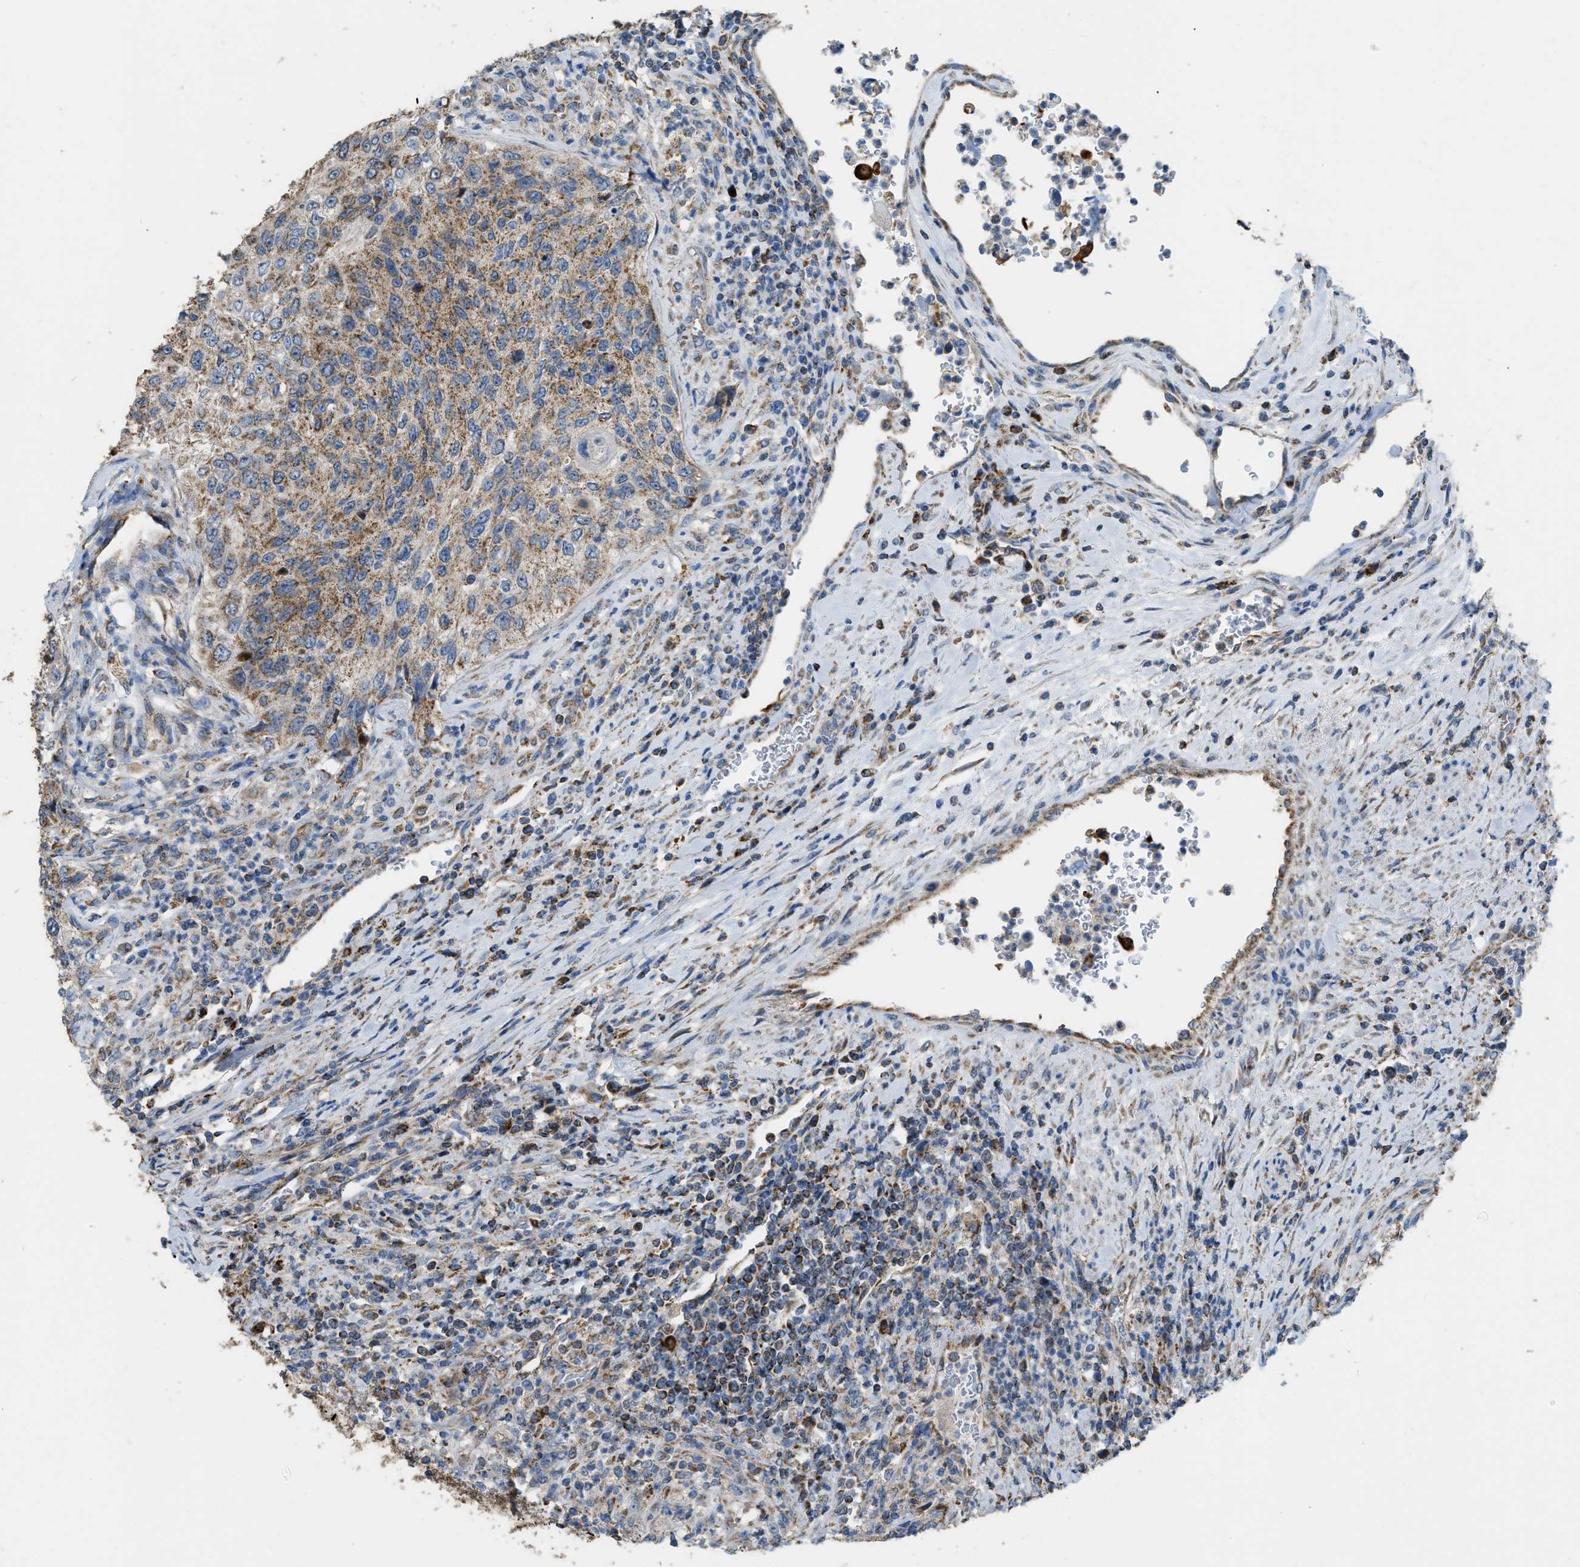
{"staining": {"intensity": "weak", "quantity": ">75%", "location": "cytoplasmic/membranous"}, "tissue": "urothelial cancer", "cell_type": "Tumor cells", "image_type": "cancer", "snomed": [{"axis": "morphology", "description": "Urothelial carcinoma, High grade"}, {"axis": "topography", "description": "Urinary bladder"}], "caption": "Brown immunohistochemical staining in human urothelial cancer exhibits weak cytoplasmic/membranous positivity in approximately >75% of tumor cells. Using DAB (brown) and hematoxylin (blue) stains, captured at high magnification using brightfield microscopy.", "gene": "ETFB", "patient": {"sex": "female", "age": 60}}